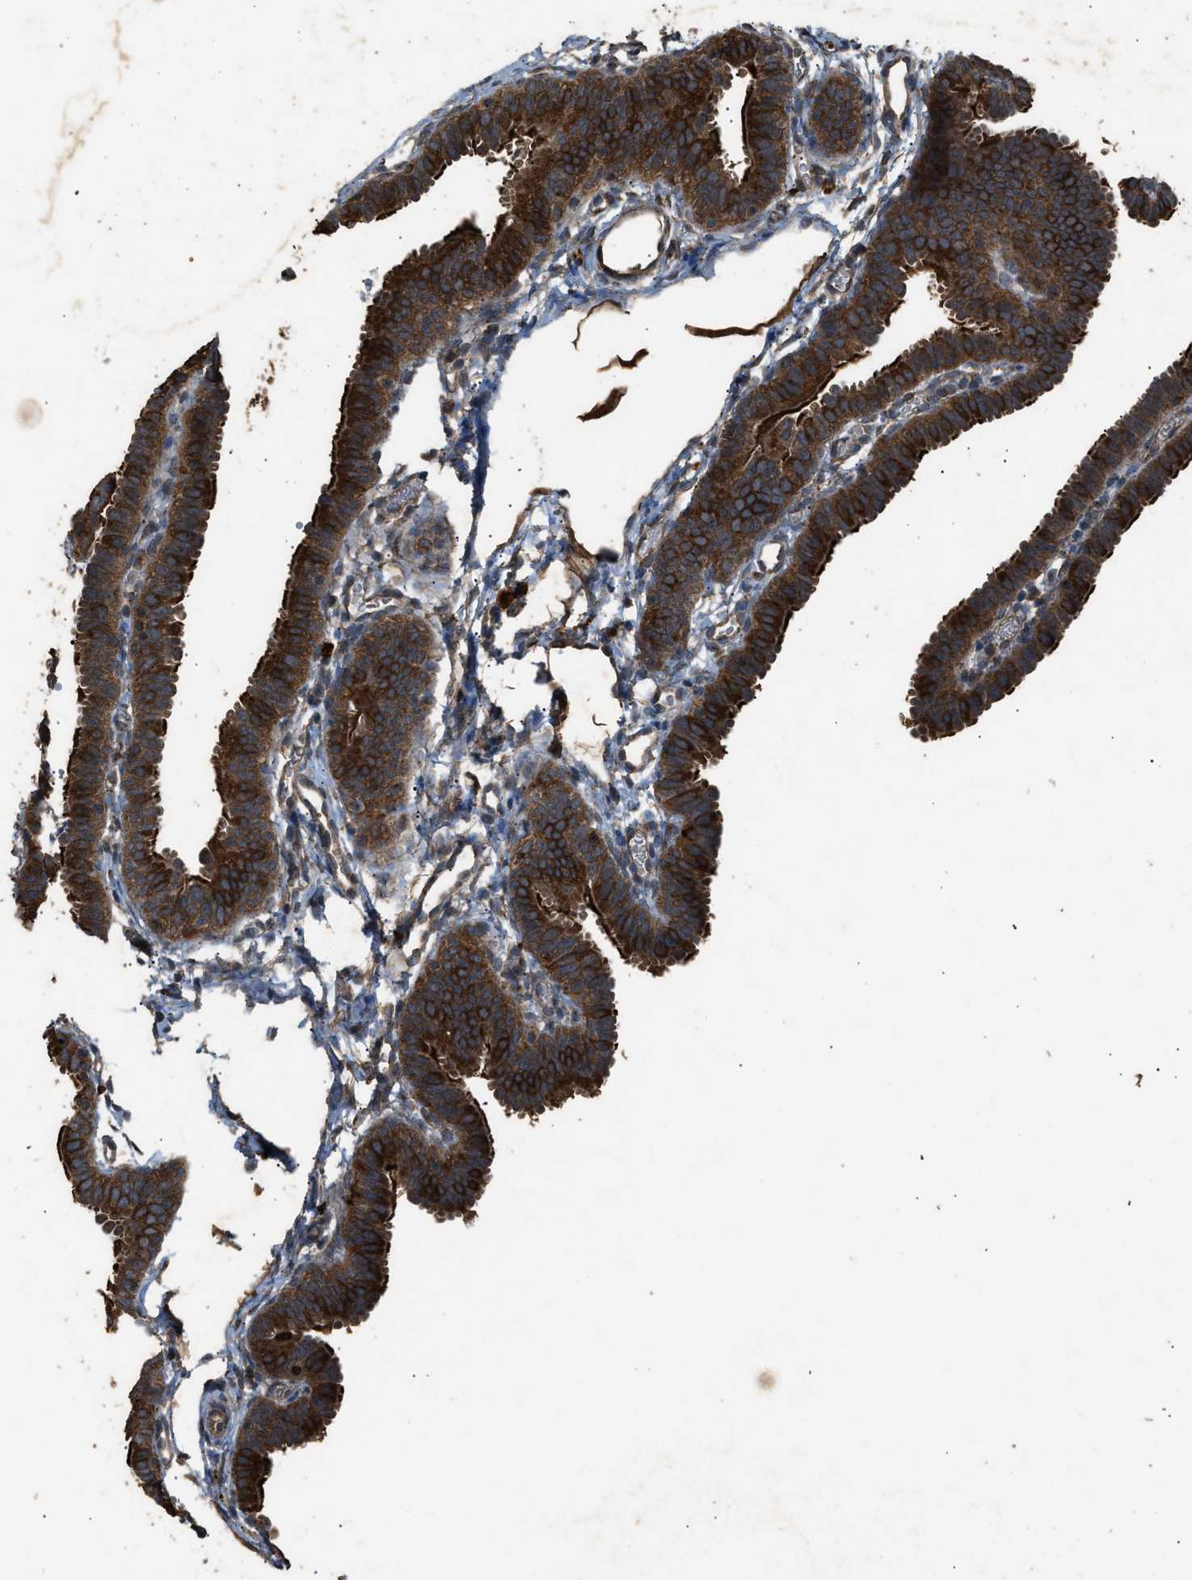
{"staining": {"intensity": "strong", "quantity": ">75%", "location": "cytoplasmic/membranous"}, "tissue": "fallopian tube", "cell_type": "Glandular cells", "image_type": "normal", "snomed": [{"axis": "morphology", "description": "Normal tissue, NOS"}, {"axis": "topography", "description": "Fallopian tube"}, {"axis": "topography", "description": "Placenta"}], "caption": "Fallopian tube stained with DAB IHC displays high levels of strong cytoplasmic/membranous expression in about >75% of glandular cells.", "gene": "PSMD1", "patient": {"sex": "female", "age": 34}}